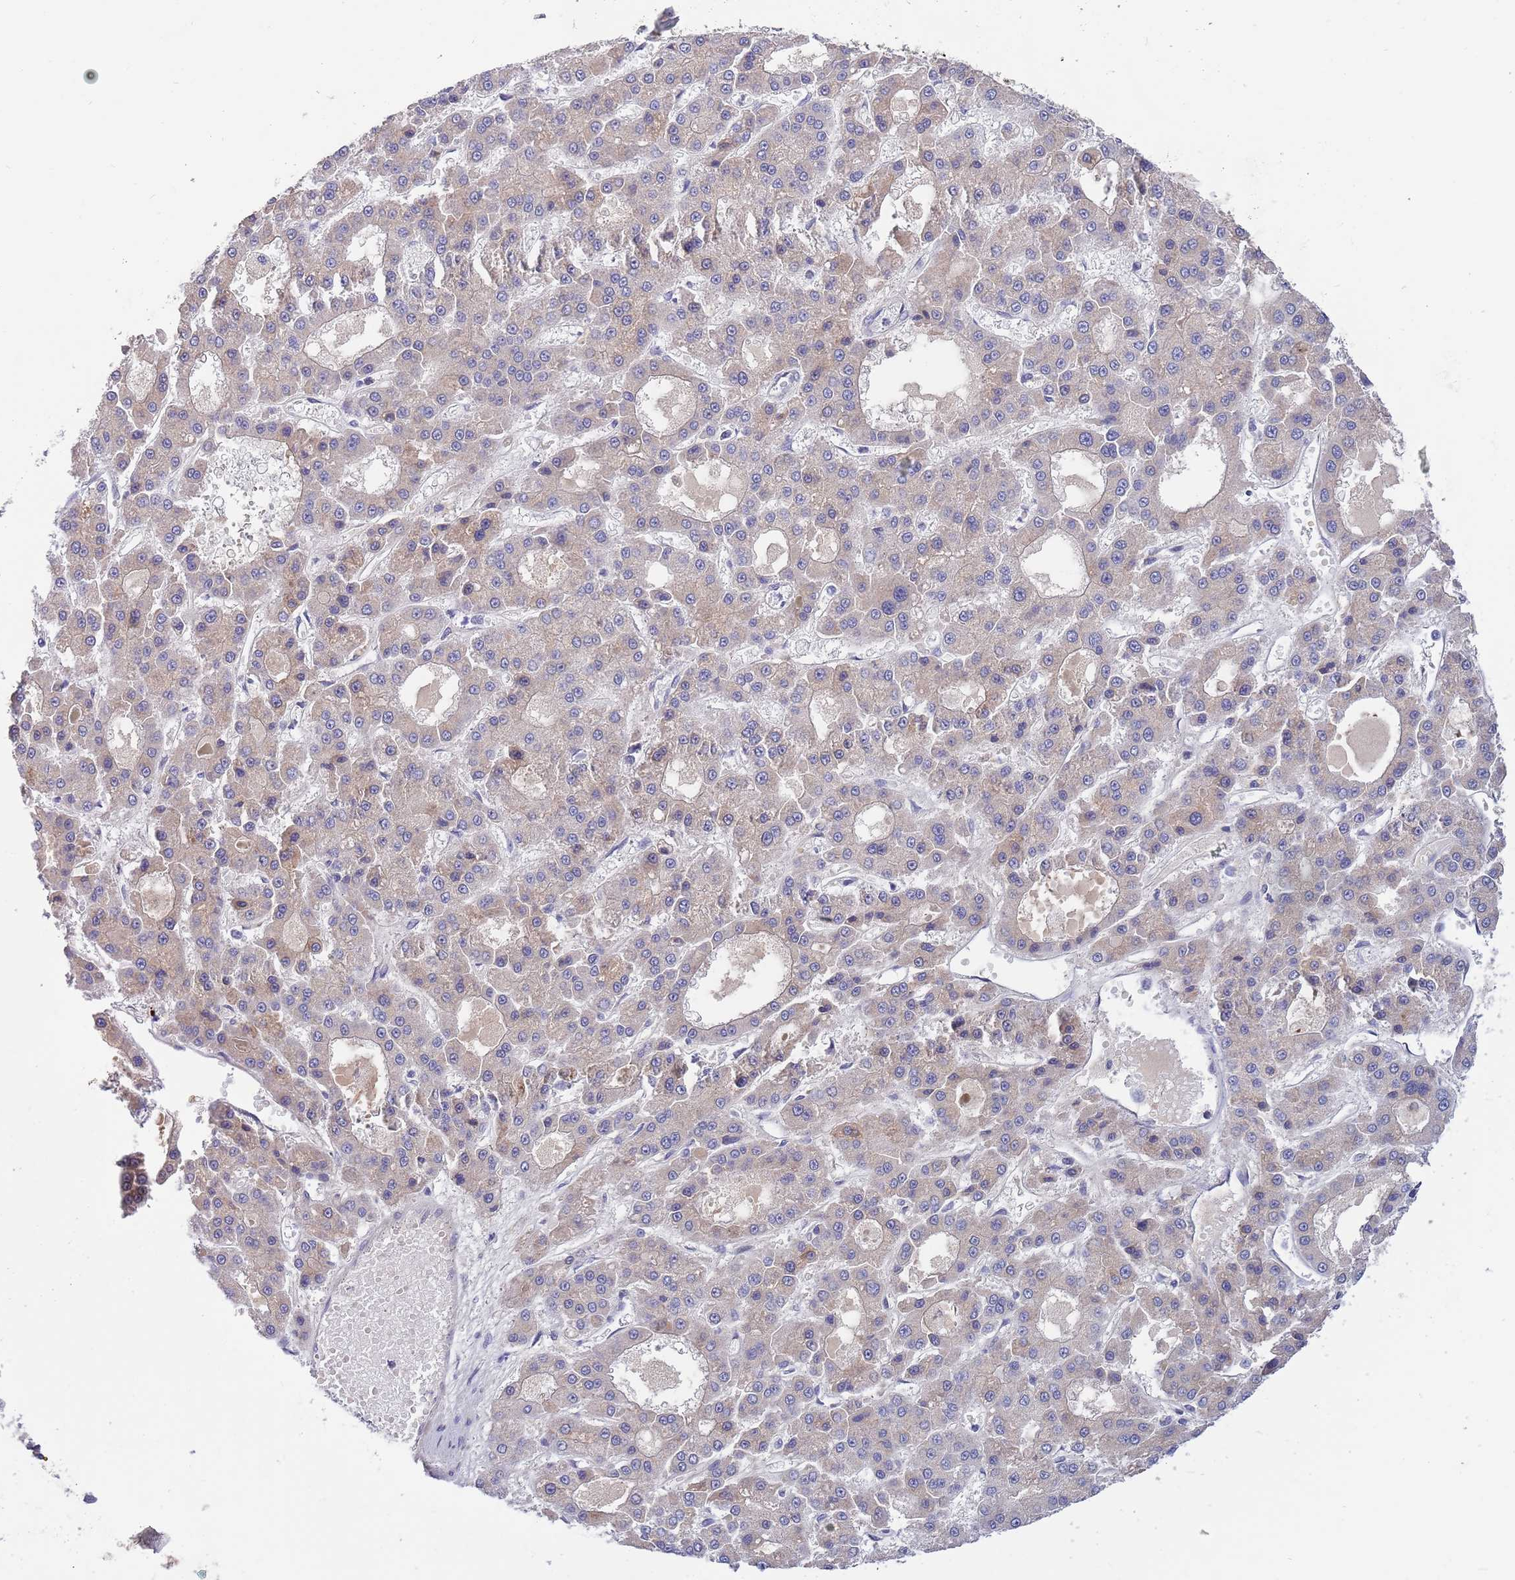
{"staining": {"intensity": "weak", "quantity": "25%-75%", "location": "cytoplasmic/membranous"}, "tissue": "liver cancer", "cell_type": "Tumor cells", "image_type": "cancer", "snomed": [{"axis": "morphology", "description": "Carcinoma, Hepatocellular, NOS"}, {"axis": "topography", "description": "Liver"}], "caption": "An immunohistochemistry micrograph of neoplastic tissue is shown. Protein staining in brown highlights weak cytoplasmic/membranous positivity in hepatocellular carcinoma (liver) within tumor cells.", "gene": "NLRP6", "patient": {"sex": "male", "age": 70}}